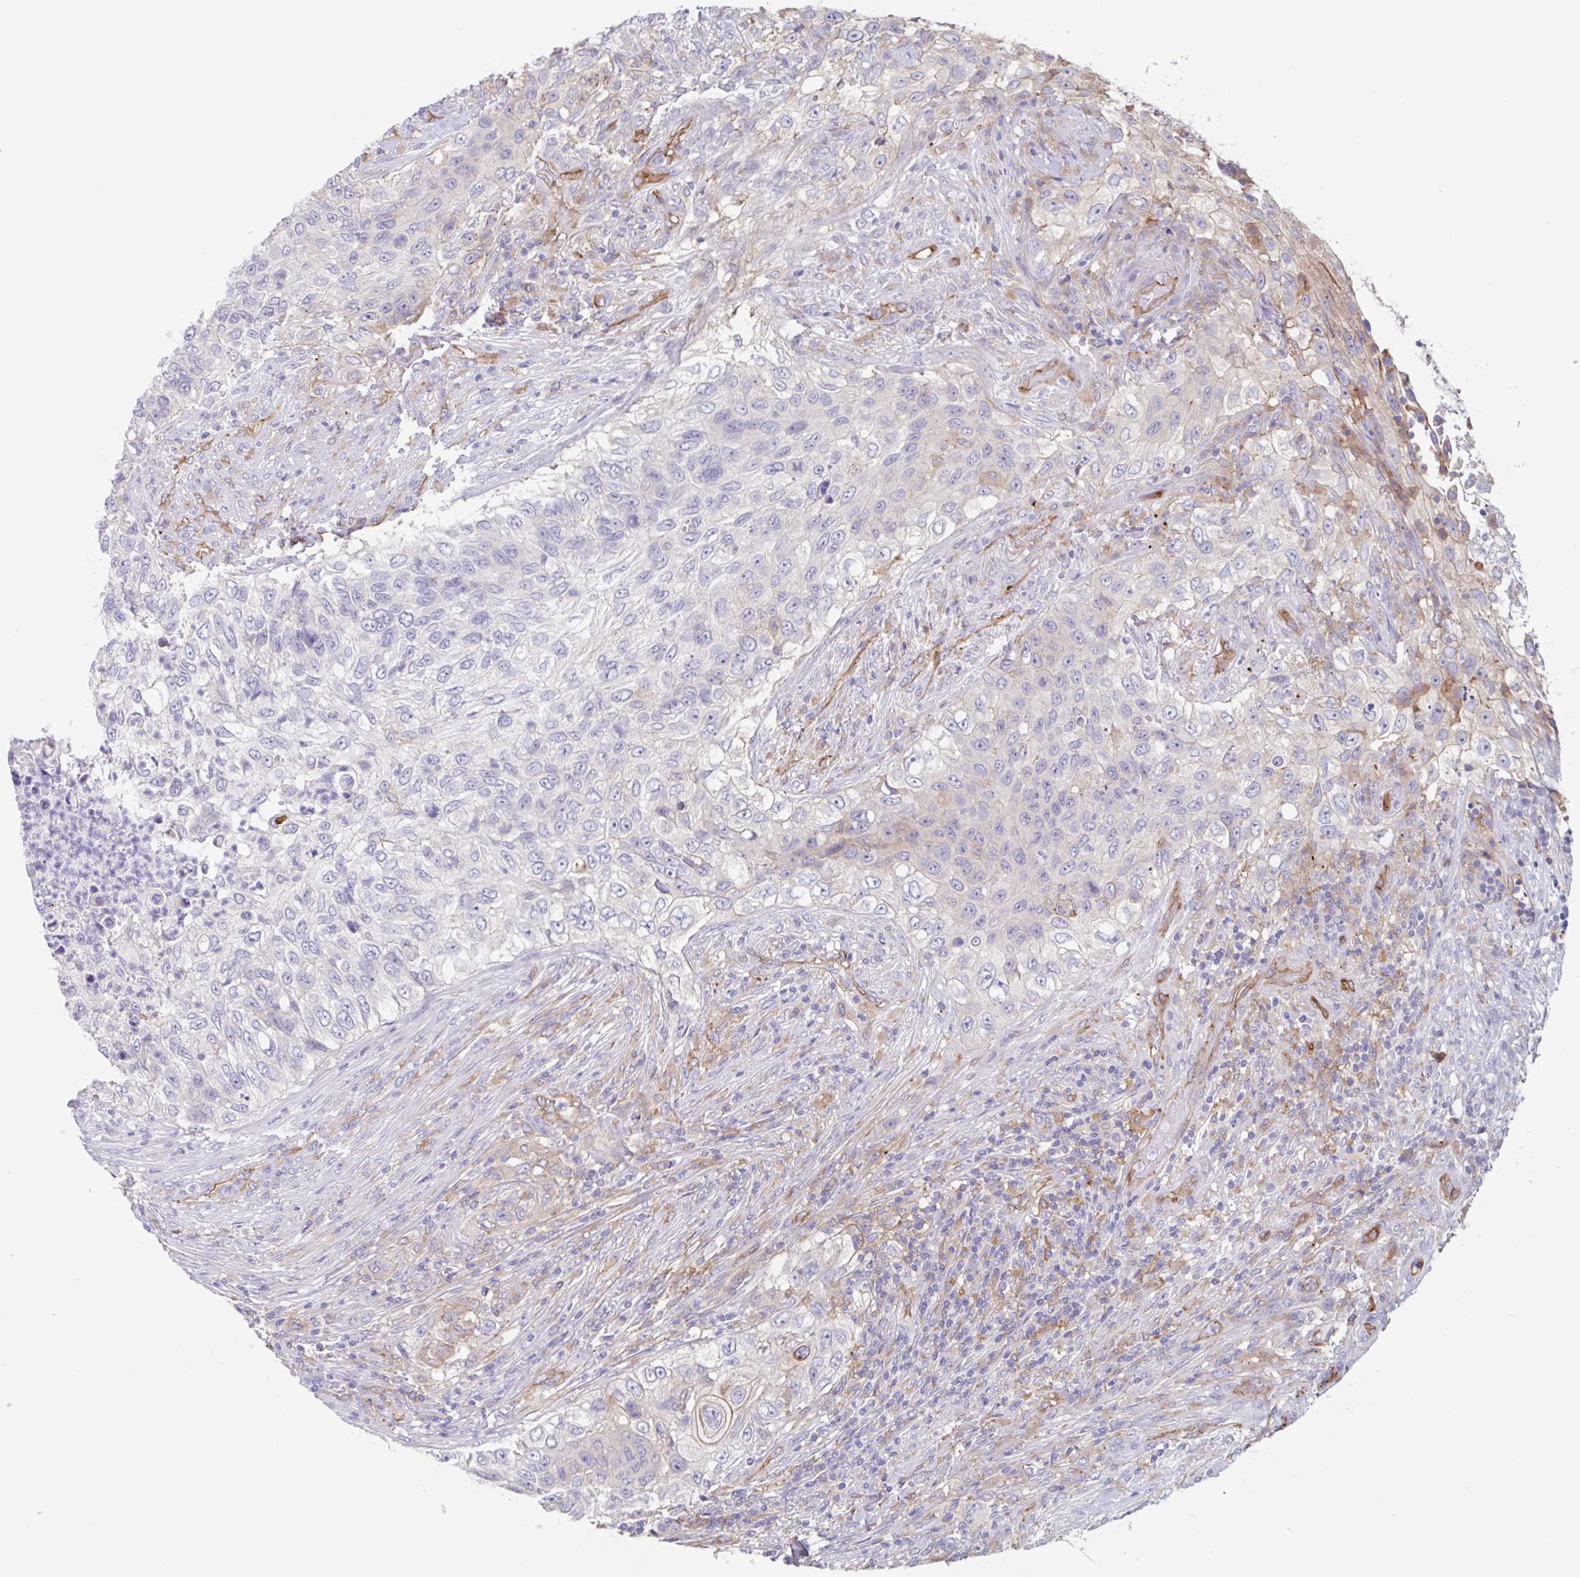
{"staining": {"intensity": "negative", "quantity": "none", "location": "none"}, "tissue": "urothelial cancer", "cell_type": "Tumor cells", "image_type": "cancer", "snomed": [{"axis": "morphology", "description": "Urothelial carcinoma, High grade"}, {"axis": "topography", "description": "Urinary bladder"}], "caption": "Tumor cells show no significant protein positivity in urothelial cancer.", "gene": "EHD4", "patient": {"sex": "female", "age": 60}}